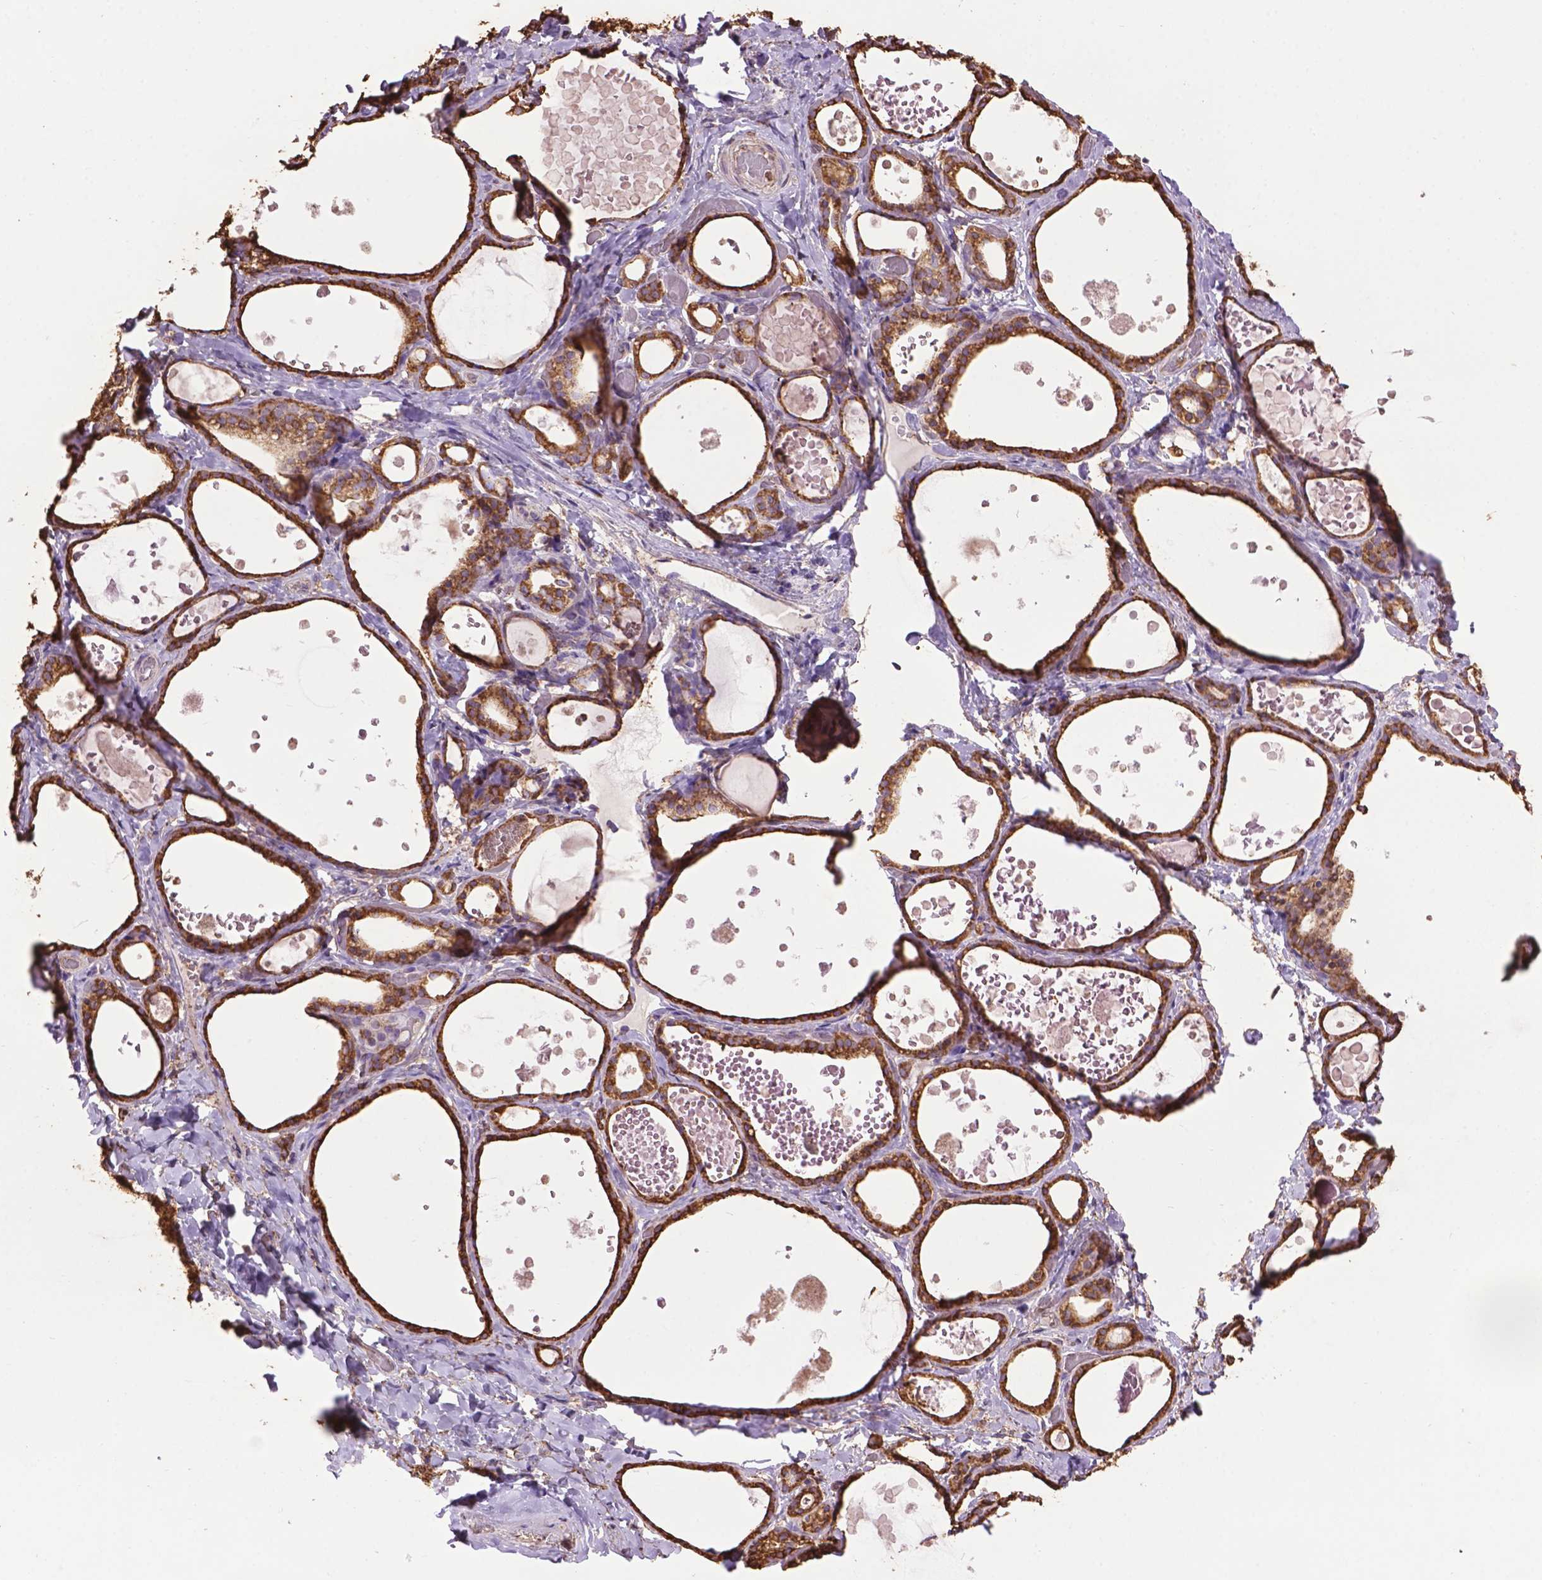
{"staining": {"intensity": "moderate", "quantity": ">75%", "location": "cytoplasmic/membranous"}, "tissue": "thyroid gland", "cell_type": "Glandular cells", "image_type": "normal", "snomed": [{"axis": "morphology", "description": "Normal tissue, NOS"}, {"axis": "topography", "description": "Thyroid gland"}], "caption": "This is a photomicrograph of IHC staining of benign thyroid gland, which shows moderate expression in the cytoplasmic/membranous of glandular cells.", "gene": "PPP2R5E", "patient": {"sex": "female", "age": 56}}